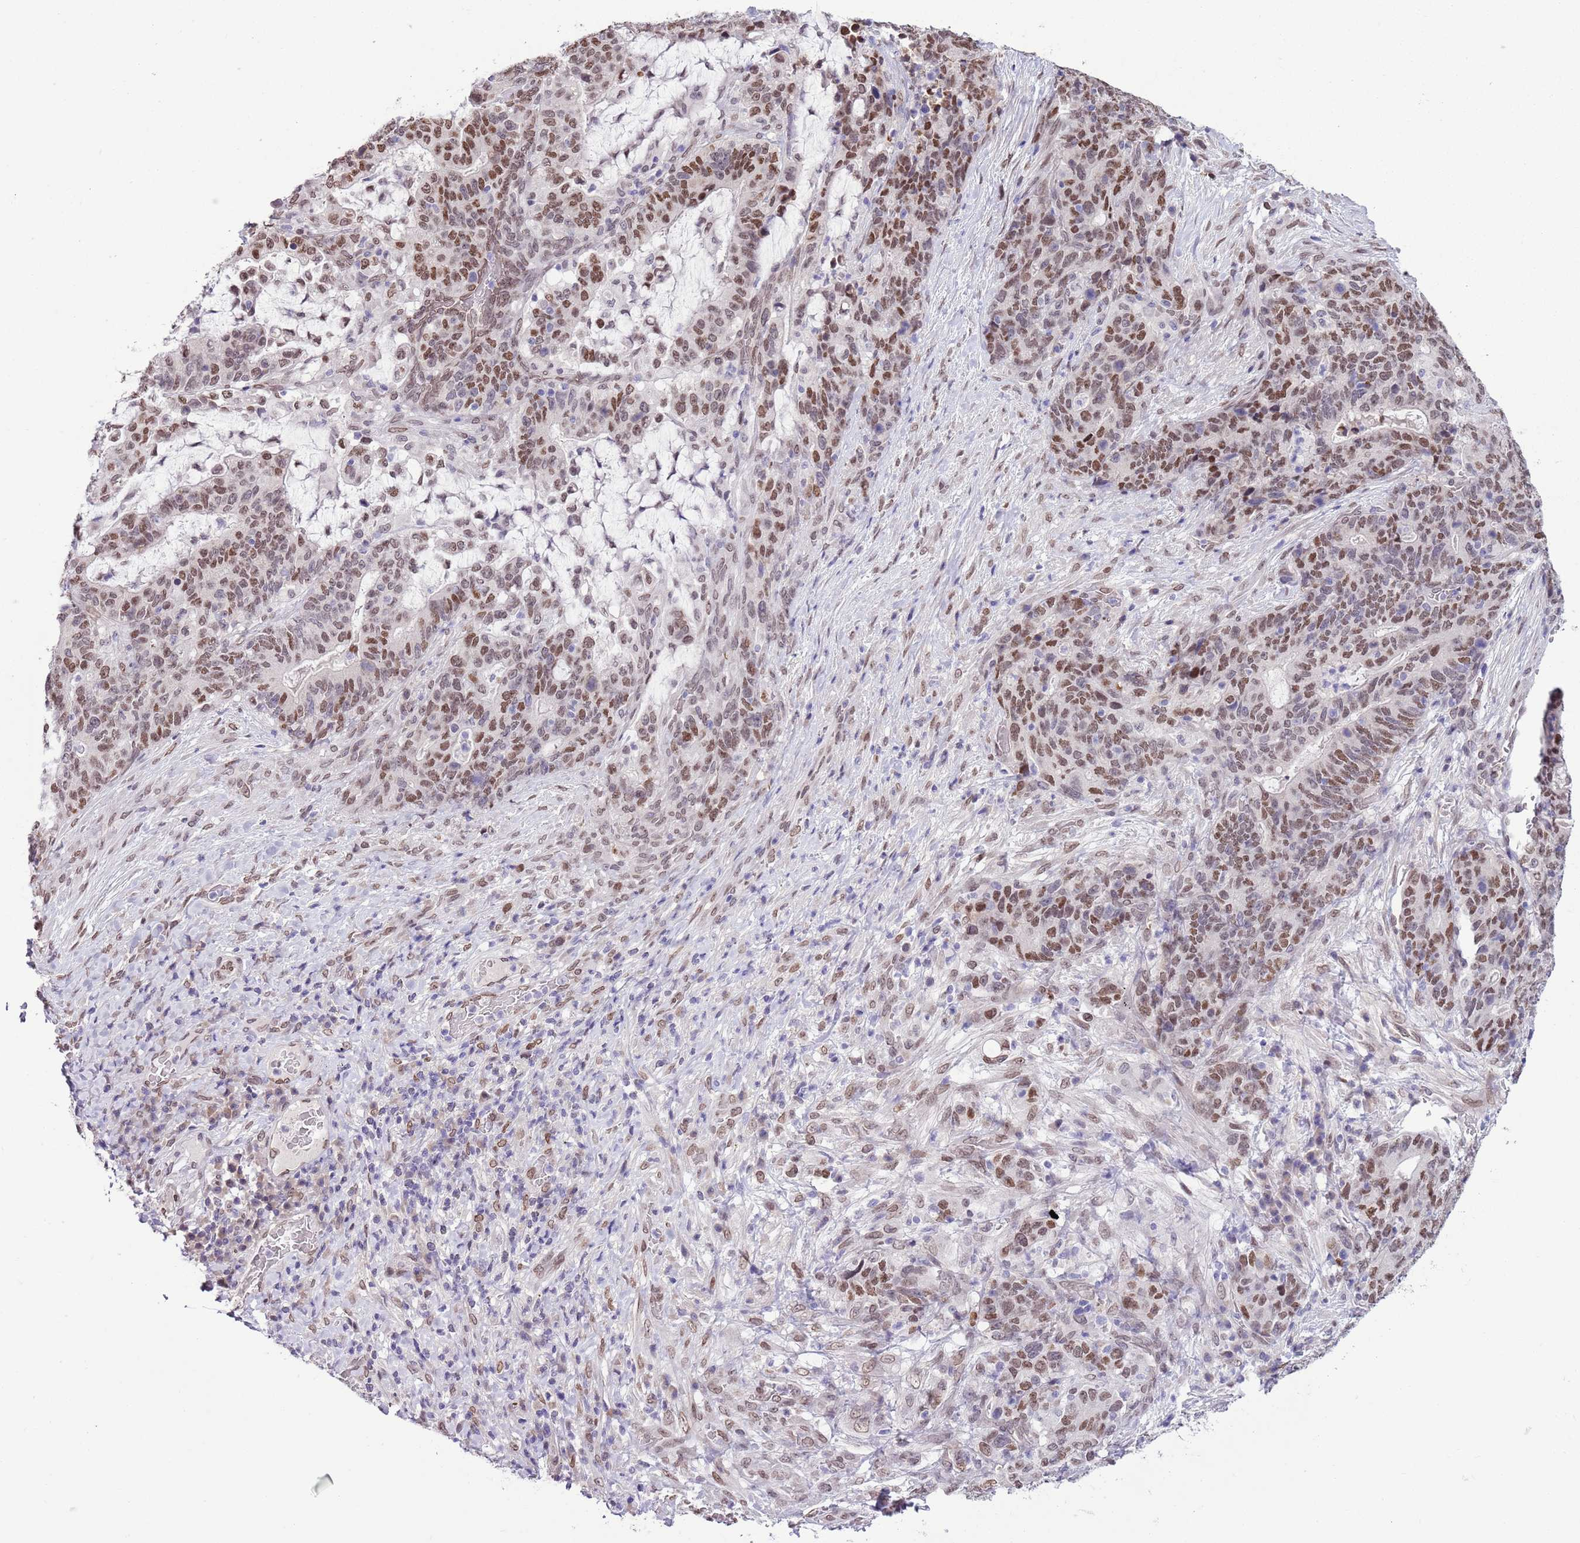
{"staining": {"intensity": "moderate", "quantity": ">75%", "location": "cytoplasmic/membranous,nuclear"}, "tissue": "stomach cancer", "cell_type": "Tumor cells", "image_type": "cancer", "snomed": [{"axis": "morphology", "description": "Normal tissue, NOS"}, {"axis": "morphology", "description": "Adenocarcinoma, NOS"}, {"axis": "topography", "description": "Stomach"}], "caption": "Approximately >75% of tumor cells in adenocarcinoma (stomach) exhibit moderate cytoplasmic/membranous and nuclear protein staining as visualized by brown immunohistochemical staining.", "gene": "ZGLP1", "patient": {"sex": "female", "age": 64}}